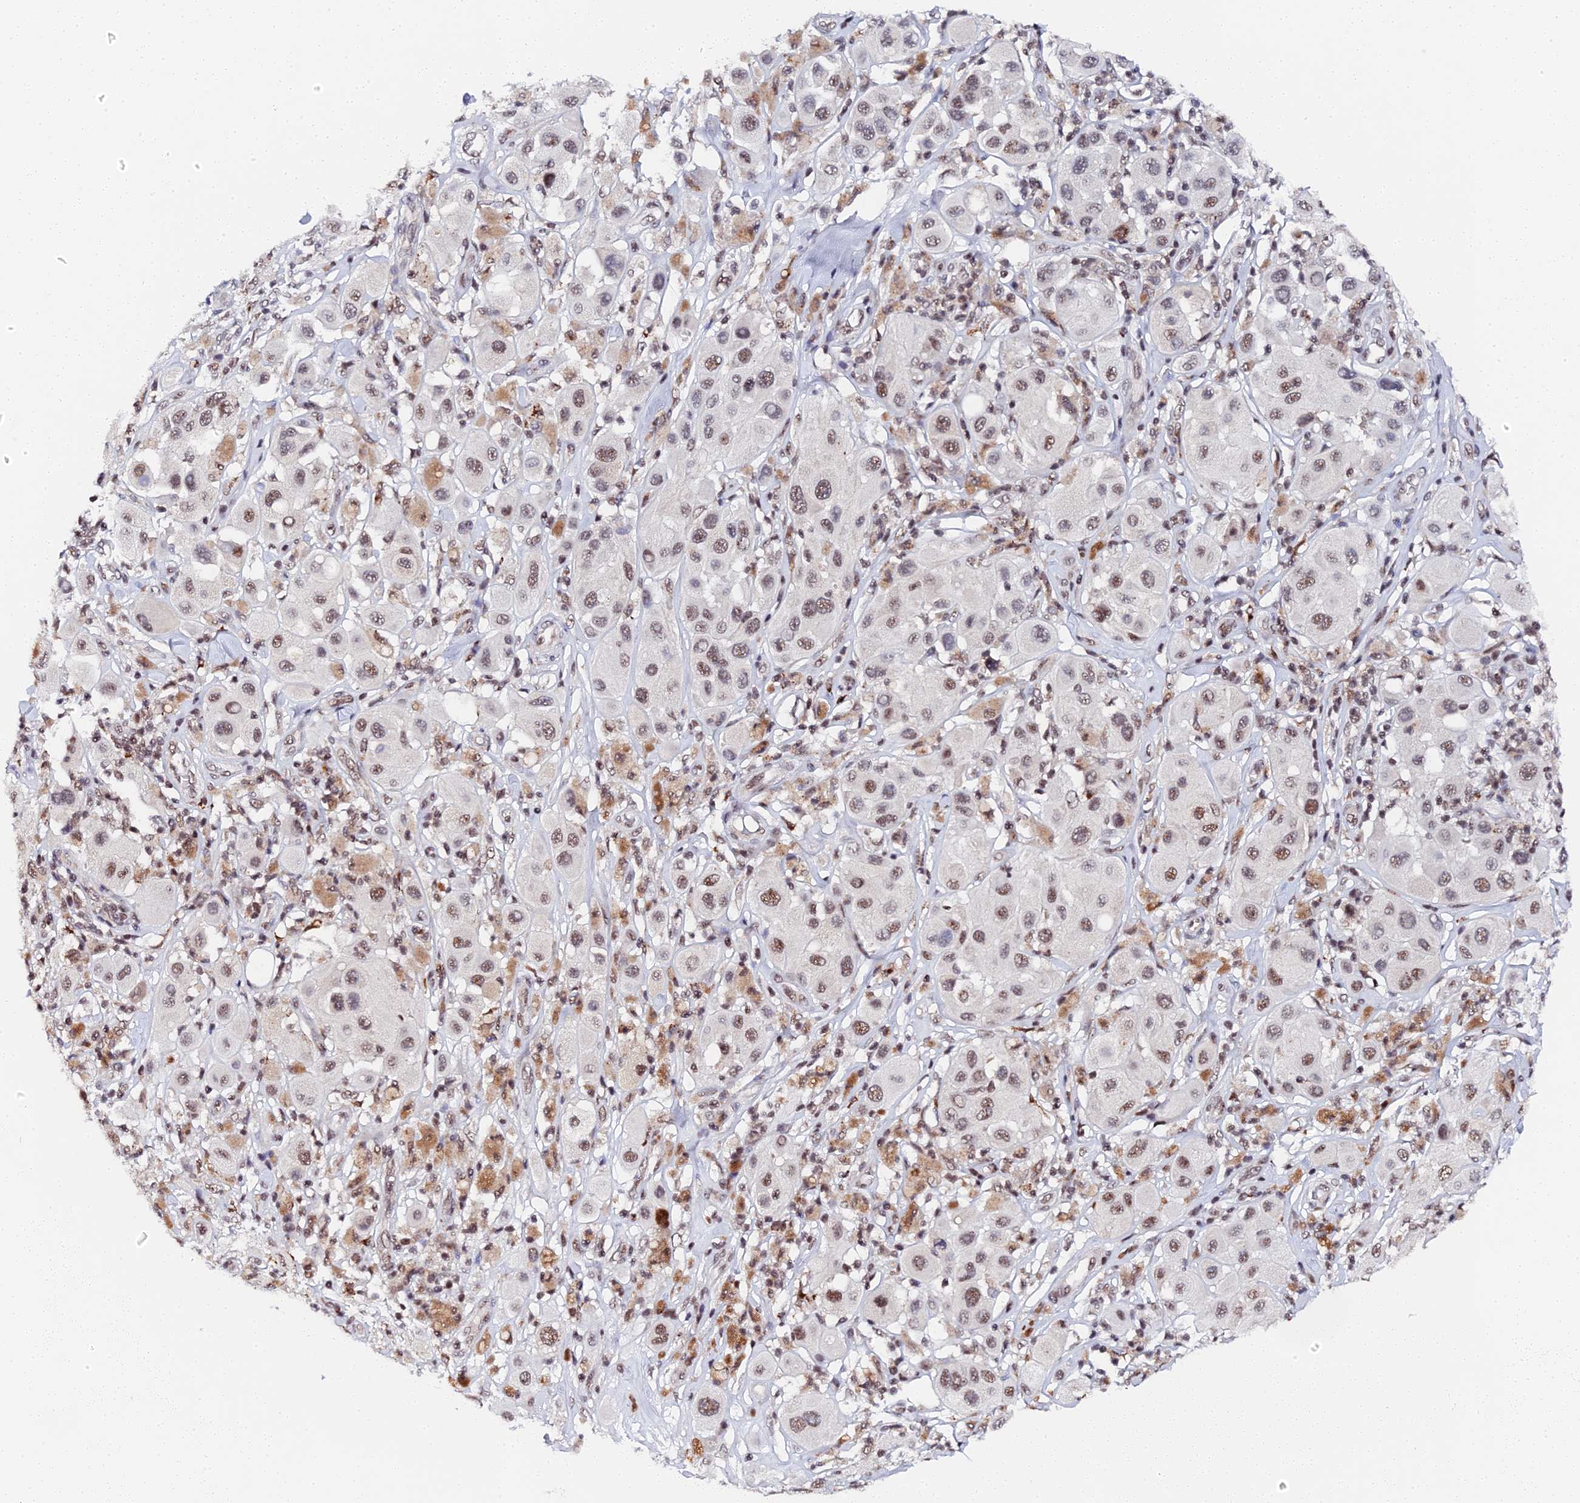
{"staining": {"intensity": "moderate", "quantity": ">75%", "location": "nuclear"}, "tissue": "melanoma", "cell_type": "Tumor cells", "image_type": "cancer", "snomed": [{"axis": "morphology", "description": "Malignant melanoma, Metastatic site"}, {"axis": "topography", "description": "Skin"}], "caption": "Protein expression analysis of malignant melanoma (metastatic site) shows moderate nuclear expression in approximately >75% of tumor cells.", "gene": "MAGOHB", "patient": {"sex": "male", "age": 41}}